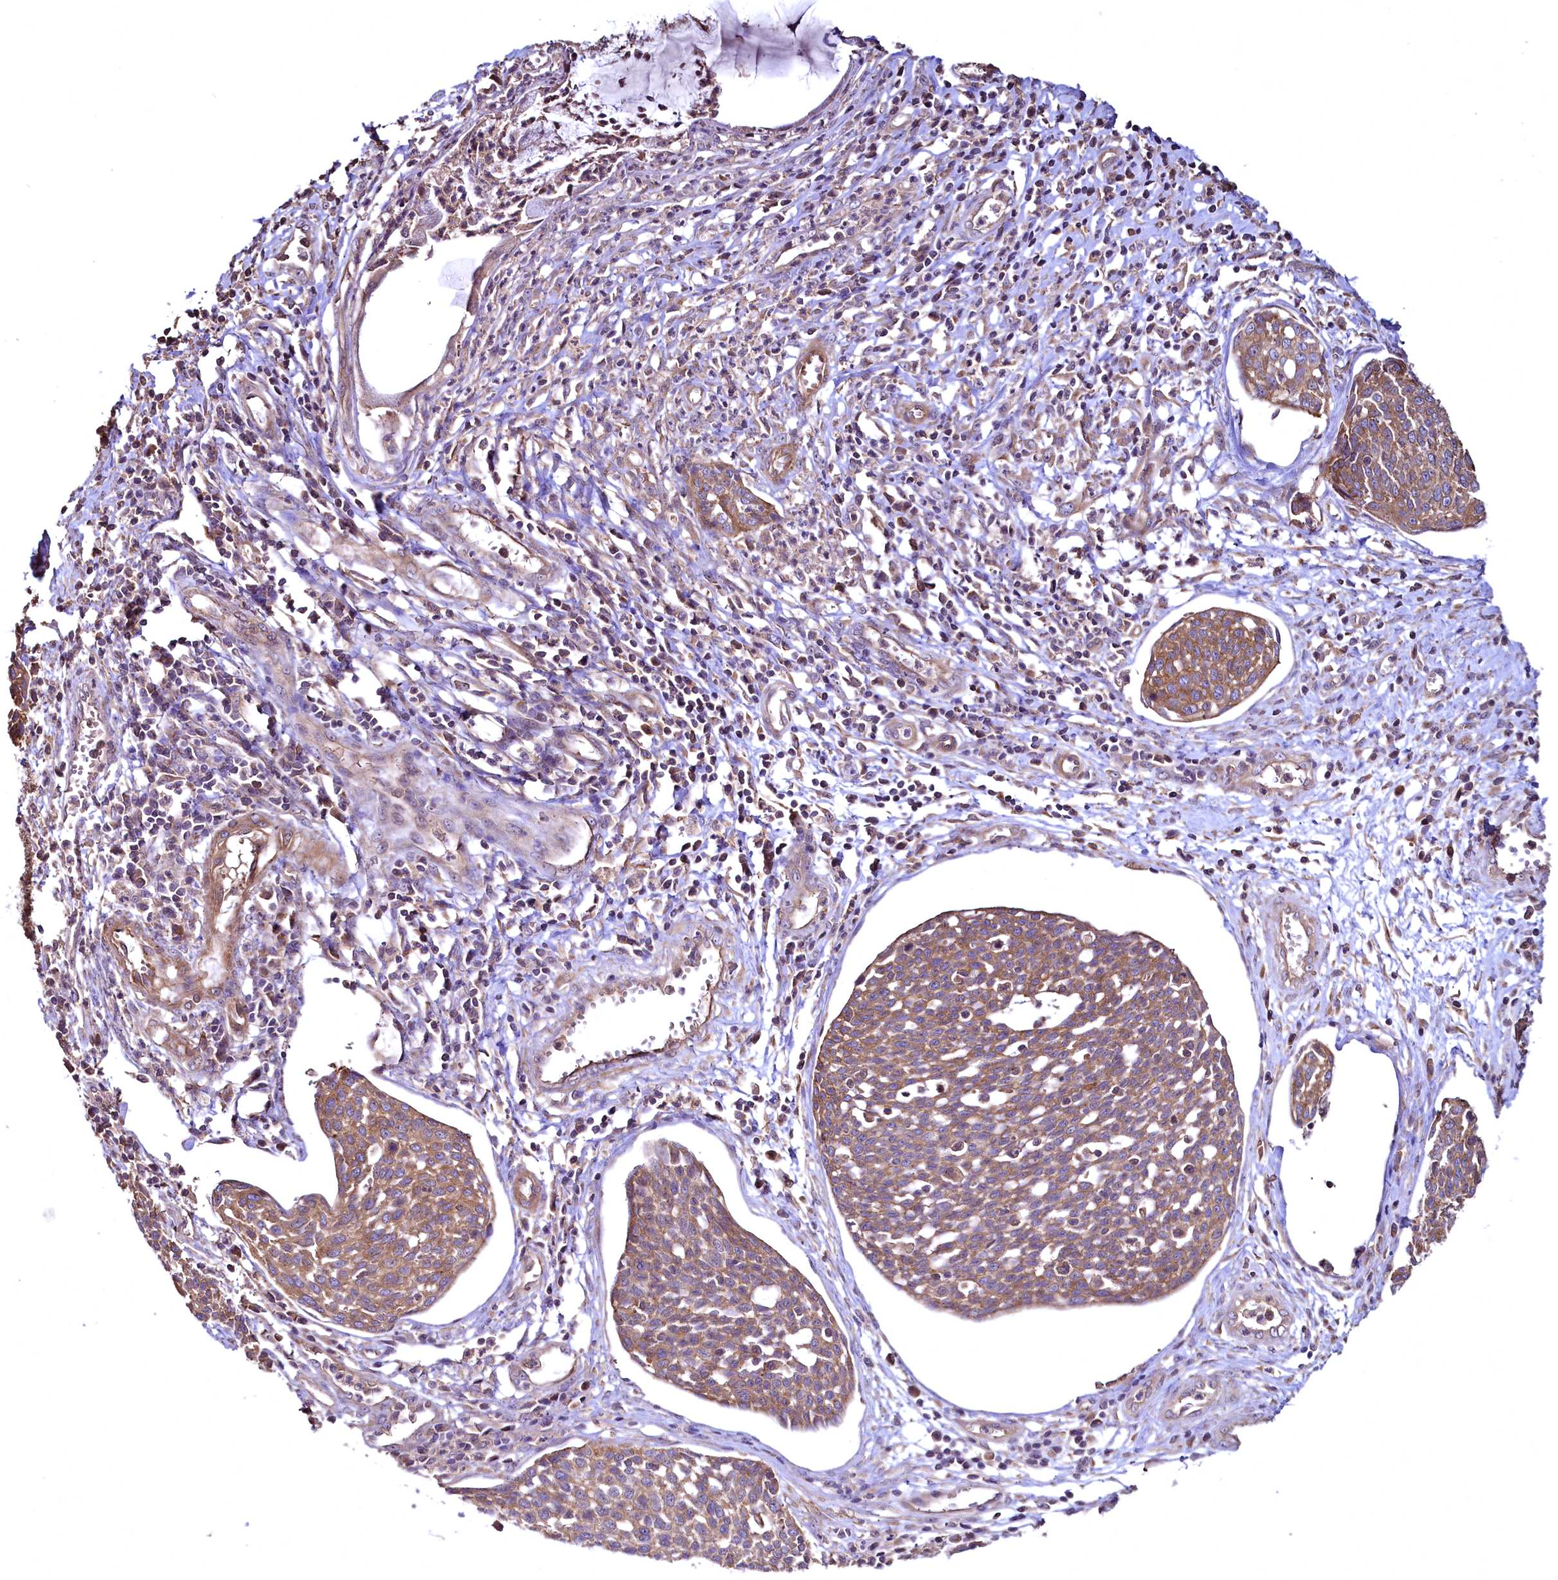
{"staining": {"intensity": "moderate", "quantity": ">75%", "location": "cytoplasmic/membranous"}, "tissue": "cervical cancer", "cell_type": "Tumor cells", "image_type": "cancer", "snomed": [{"axis": "morphology", "description": "Squamous cell carcinoma, NOS"}, {"axis": "topography", "description": "Cervix"}], "caption": "A photomicrograph of human cervical cancer stained for a protein shows moderate cytoplasmic/membranous brown staining in tumor cells.", "gene": "TBCEL", "patient": {"sex": "female", "age": 34}}